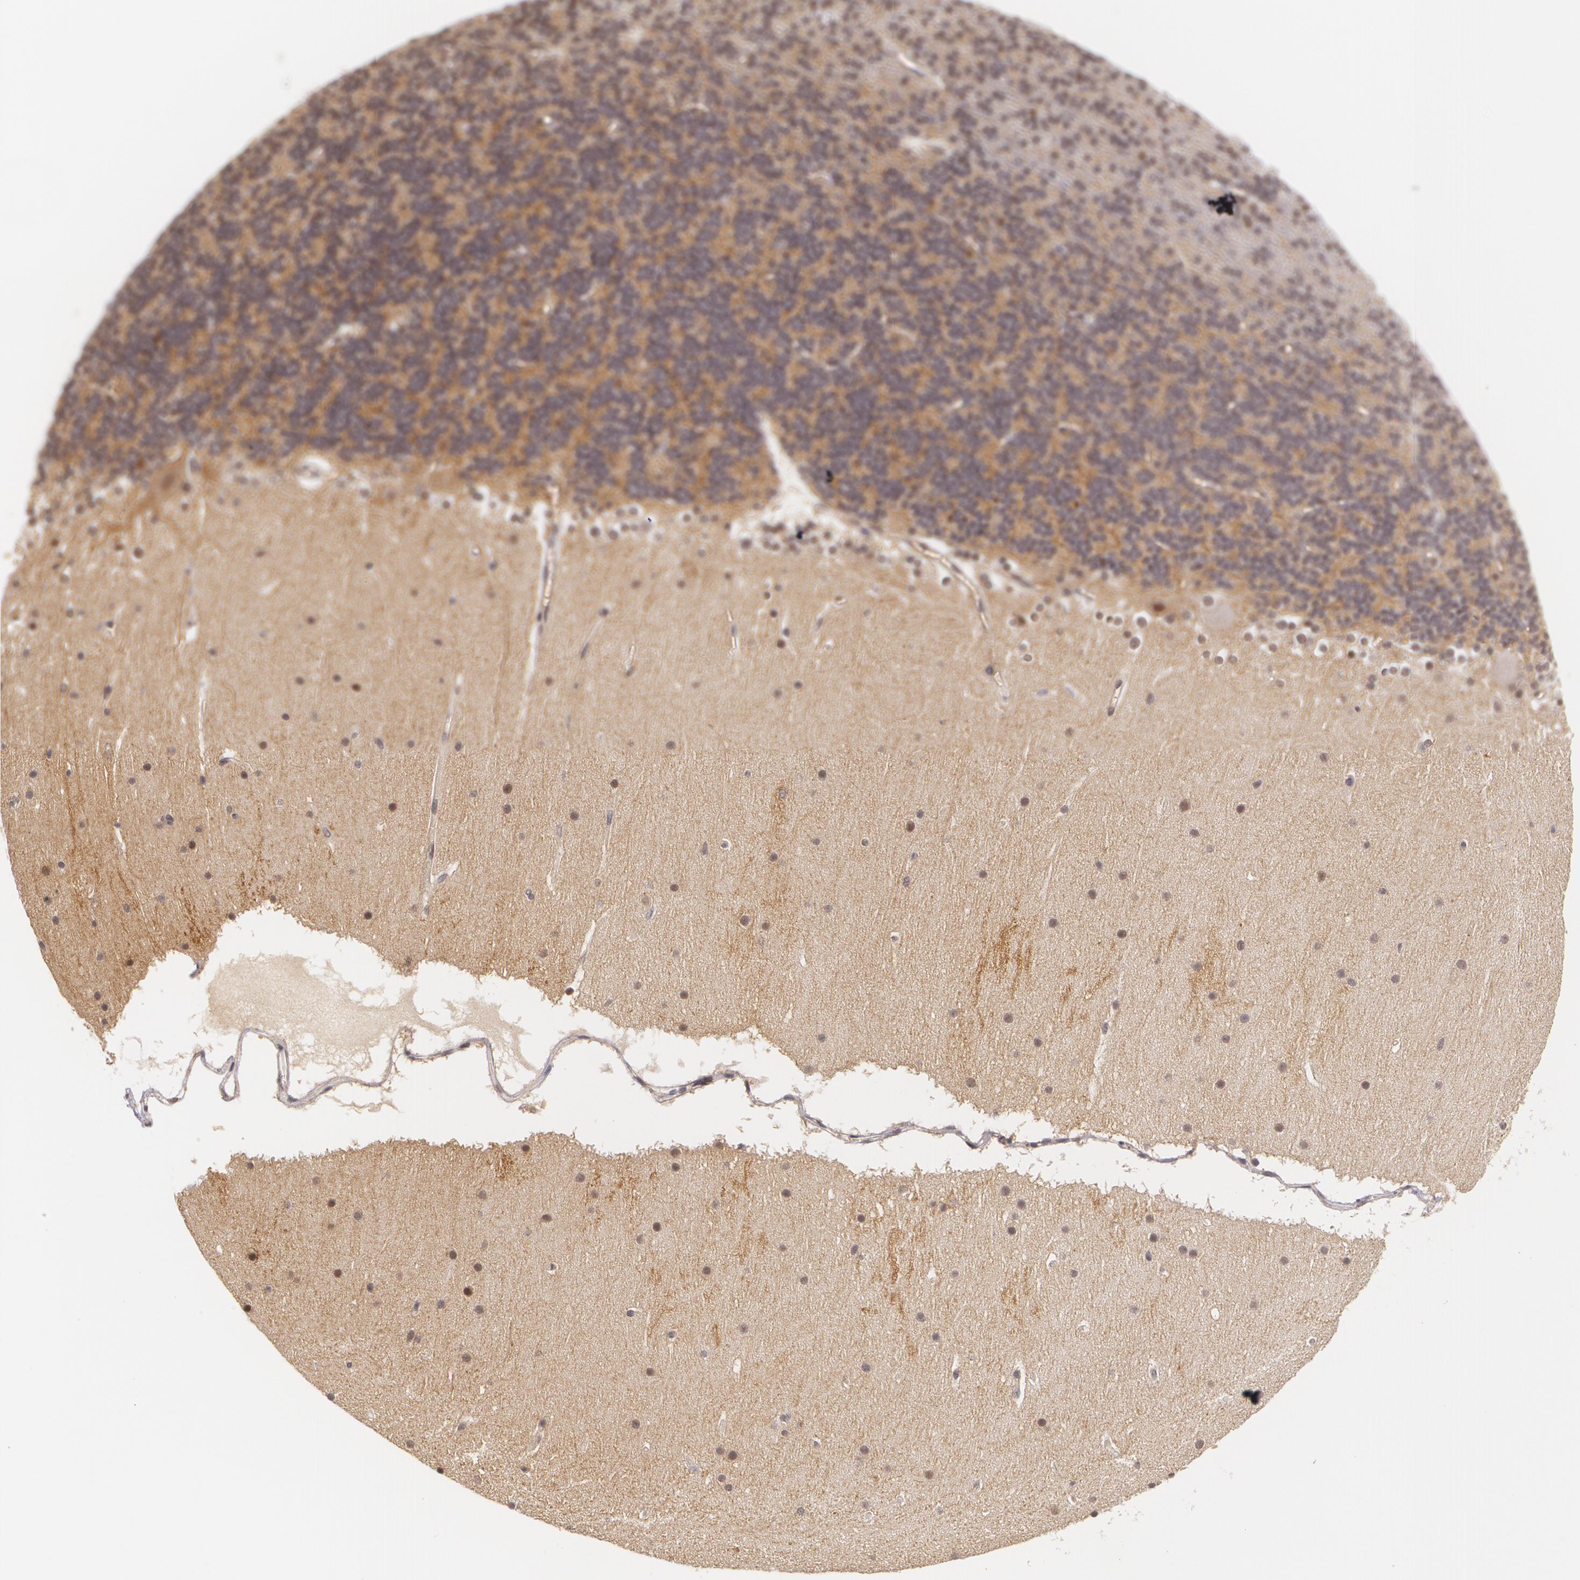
{"staining": {"intensity": "moderate", "quantity": "25%-75%", "location": "nuclear"}, "tissue": "cerebellum", "cell_type": "Cells in granular layer", "image_type": "normal", "snomed": [{"axis": "morphology", "description": "Normal tissue, NOS"}, {"axis": "topography", "description": "Cerebellum"}], "caption": "Immunohistochemical staining of benign cerebellum displays moderate nuclear protein expression in approximately 25%-75% of cells in granular layer.", "gene": "ALX1", "patient": {"sex": "female", "age": 19}}